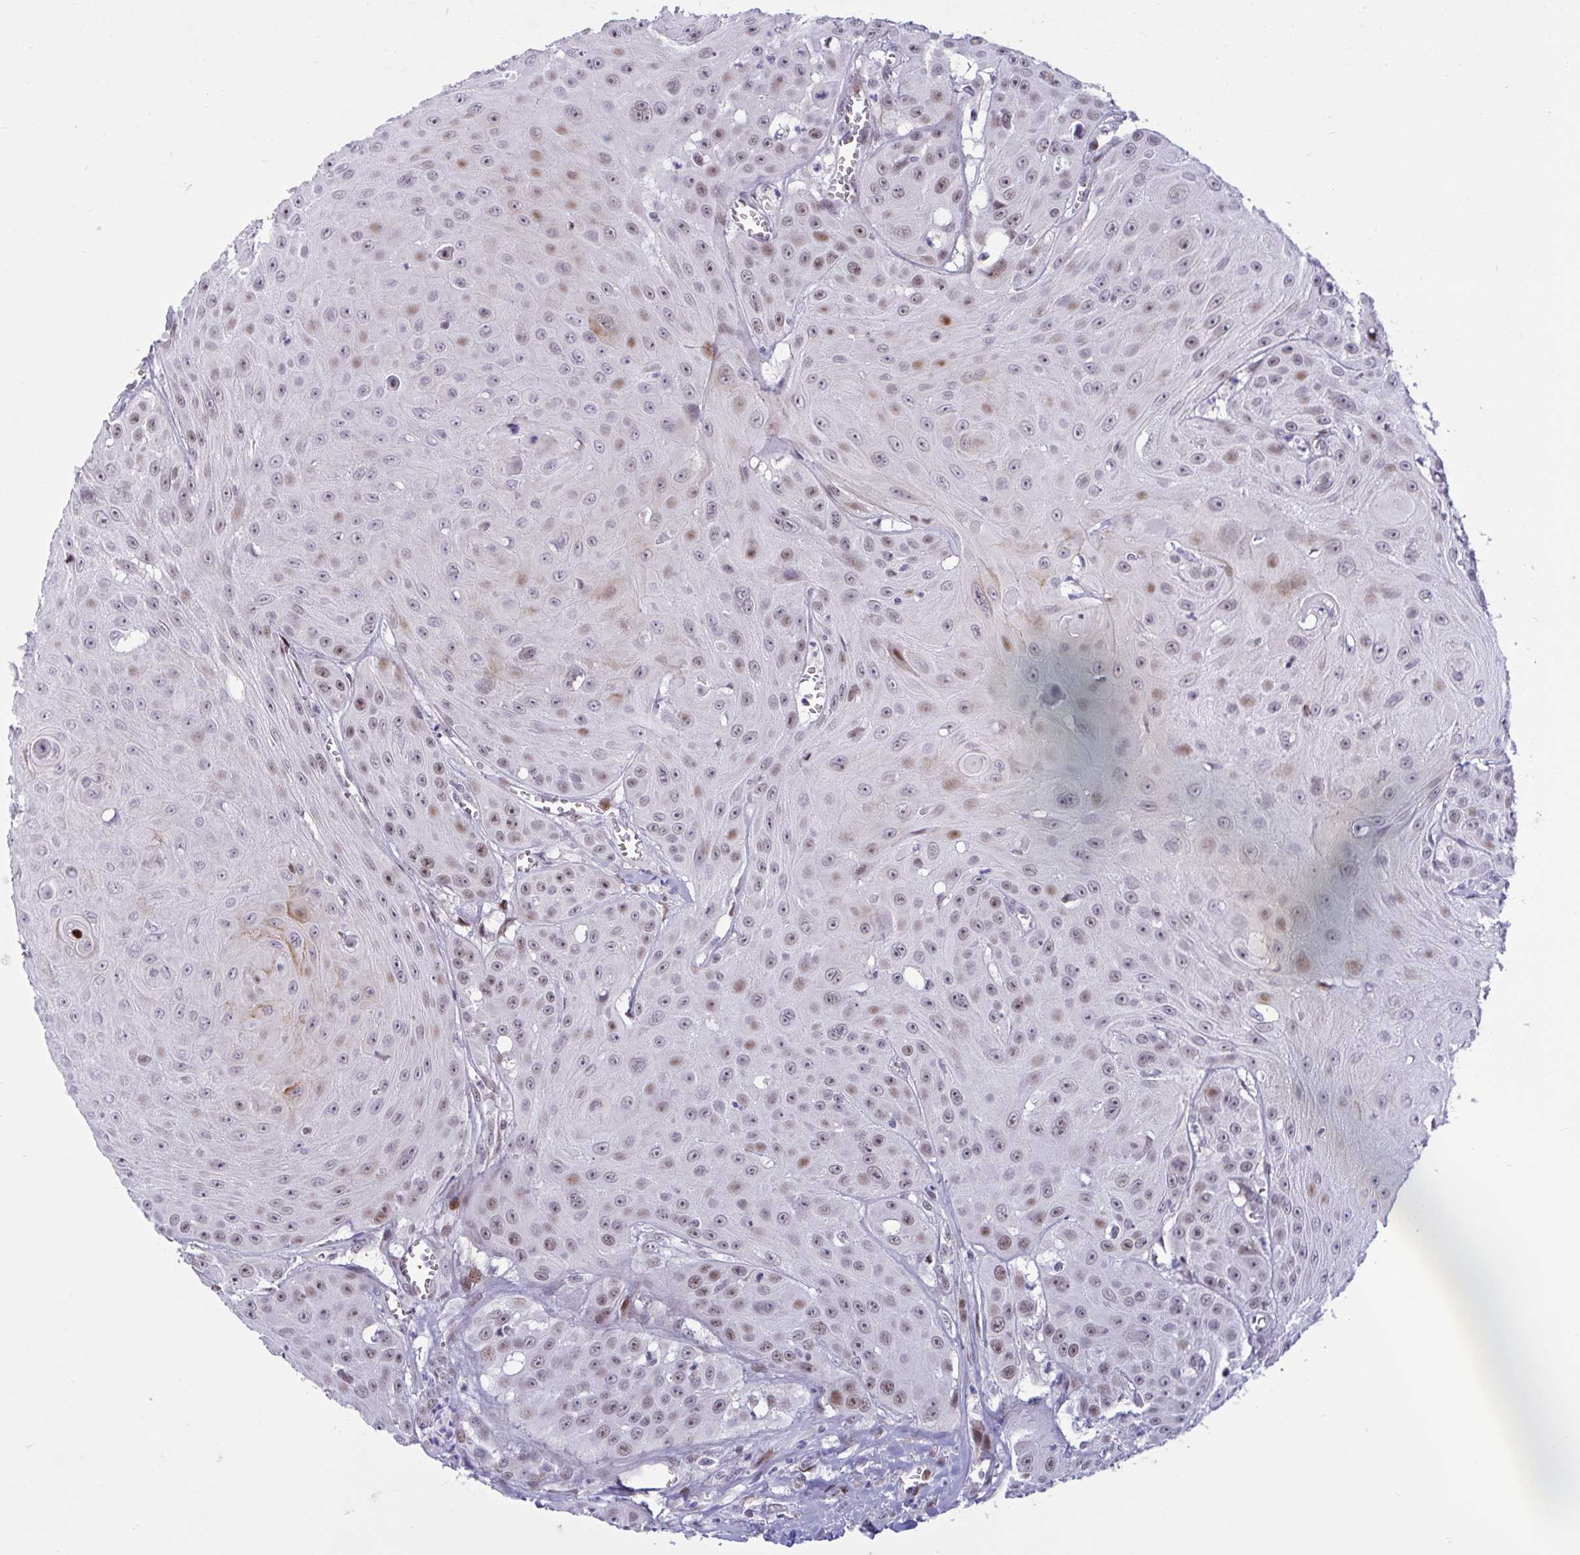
{"staining": {"intensity": "moderate", "quantity": "25%-75%", "location": "nuclear"}, "tissue": "head and neck cancer", "cell_type": "Tumor cells", "image_type": "cancer", "snomed": [{"axis": "morphology", "description": "Squamous cell carcinoma, NOS"}, {"axis": "topography", "description": "Oral tissue"}, {"axis": "topography", "description": "Head-Neck"}], "caption": "Head and neck squamous cell carcinoma tissue exhibits moderate nuclear staining in approximately 25%-75% of tumor cells, visualized by immunohistochemistry. The protein is shown in brown color, while the nuclei are stained blue.", "gene": "RBL1", "patient": {"sex": "male", "age": 81}}